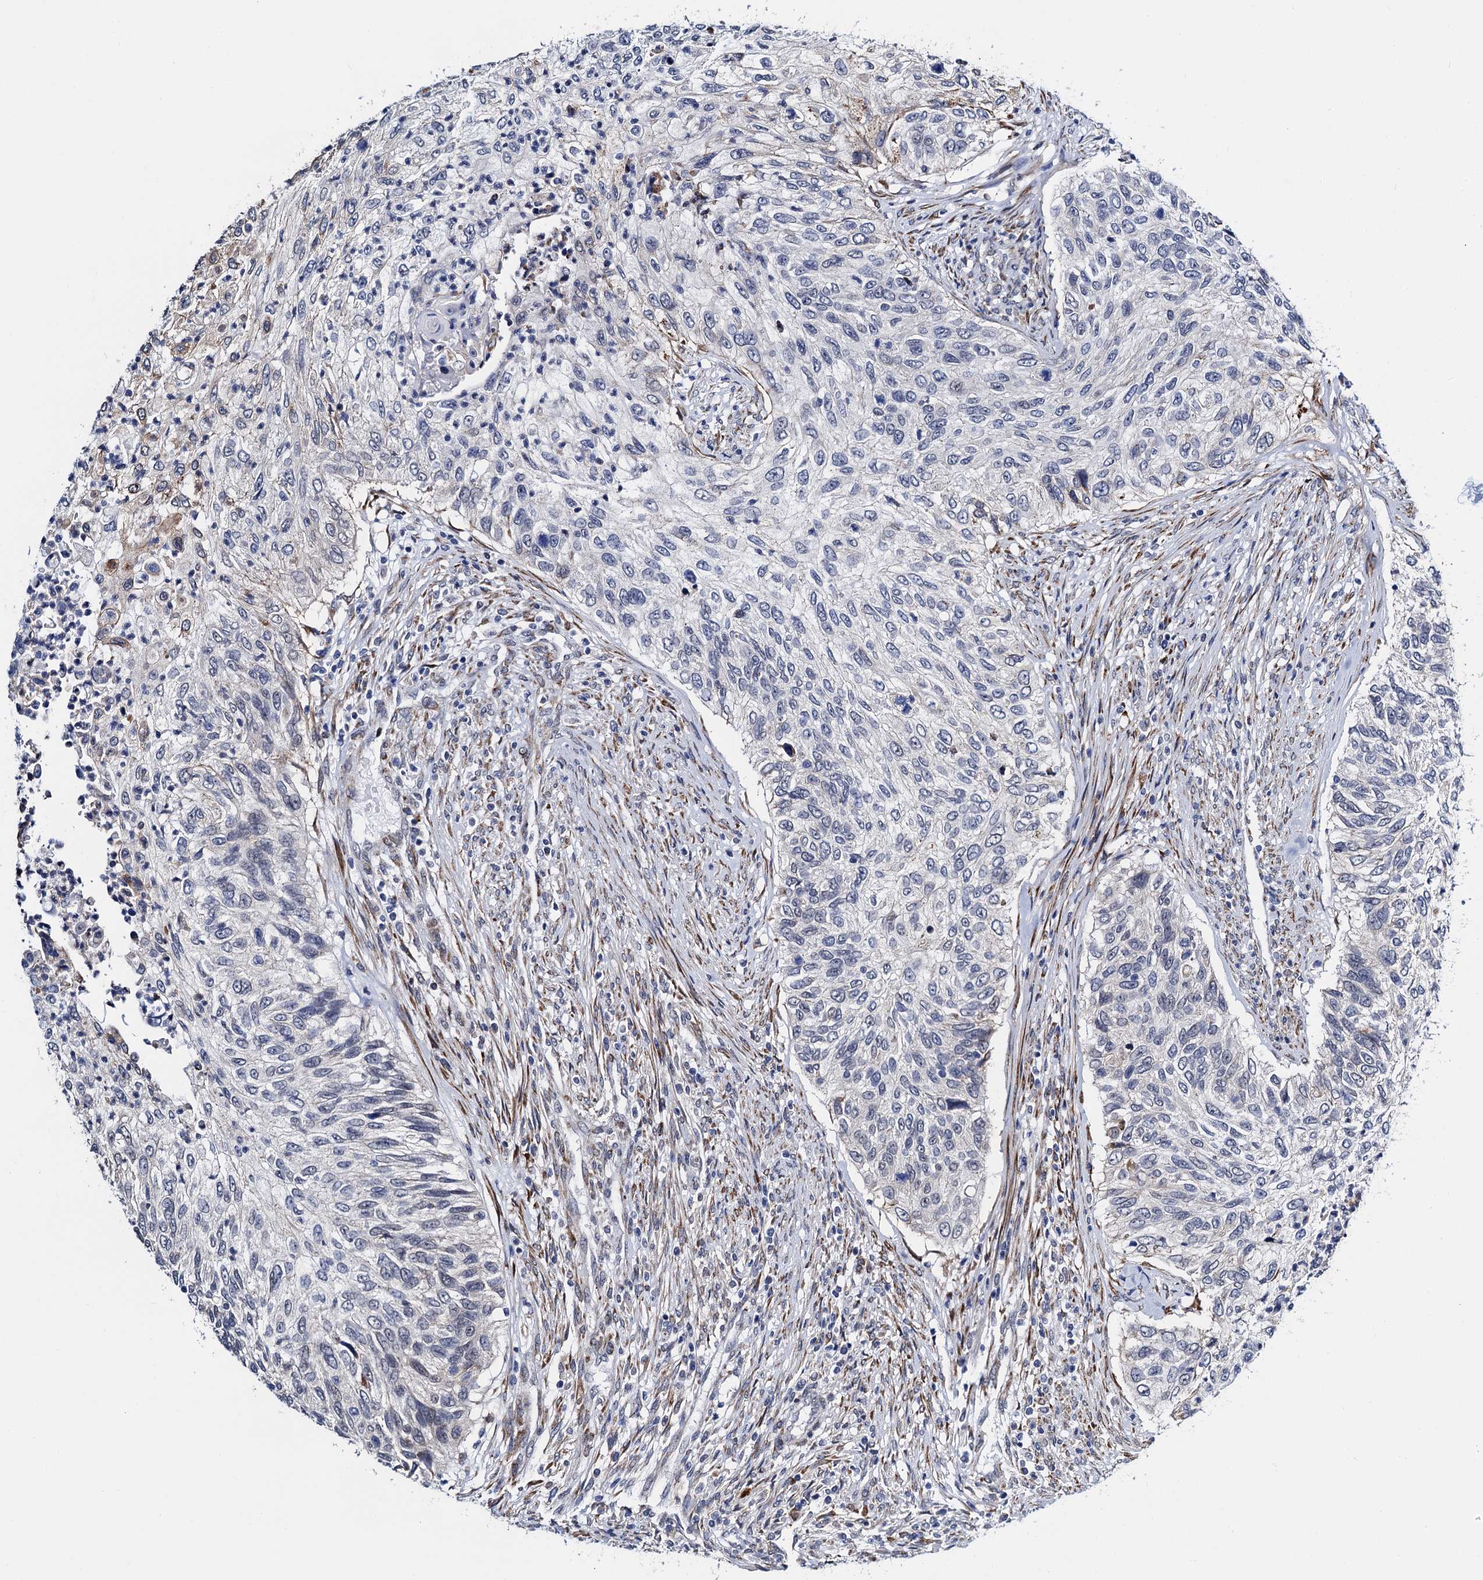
{"staining": {"intensity": "negative", "quantity": "none", "location": "none"}, "tissue": "urothelial cancer", "cell_type": "Tumor cells", "image_type": "cancer", "snomed": [{"axis": "morphology", "description": "Urothelial carcinoma, High grade"}, {"axis": "topography", "description": "Urinary bladder"}], "caption": "High power microscopy histopathology image of an IHC photomicrograph of urothelial cancer, revealing no significant positivity in tumor cells.", "gene": "SLC7A10", "patient": {"sex": "female", "age": 60}}